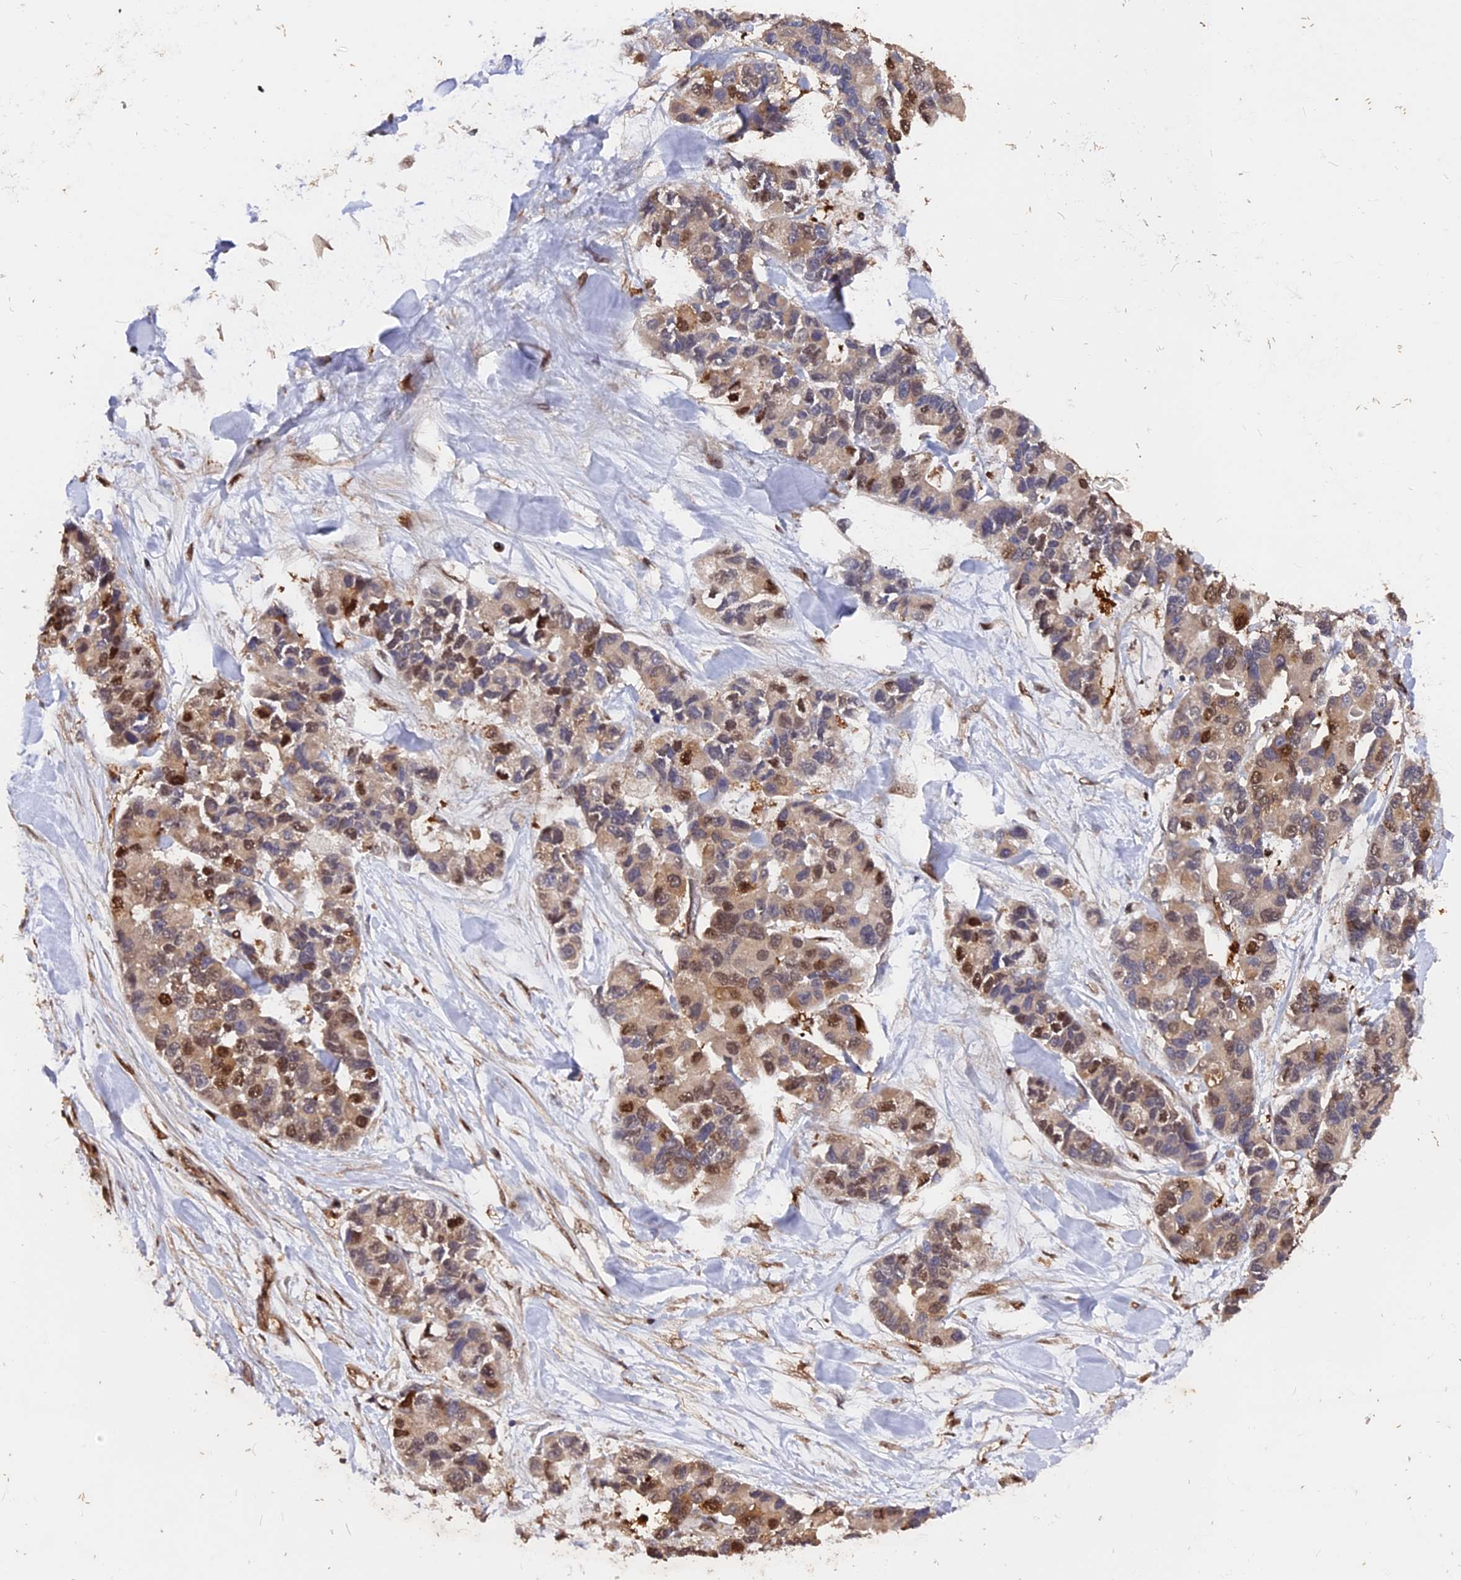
{"staining": {"intensity": "moderate", "quantity": "25%-75%", "location": "nuclear"}, "tissue": "lung cancer", "cell_type": "Tumor cells", "image_type": "cancer", "snomed": [{"axis": "morphology", "description": "Adenocarcinoma, NOS"}, {"axis": "topography", "description": "Lung"}], "caption": "Tumor cells demonstrate medium levels of moderate nuclear staining in about 25%-75% of cells in human lung adenocarcinoma.", "gene": "ADRM1", "patient": {"sex": "female", "age": 54}}